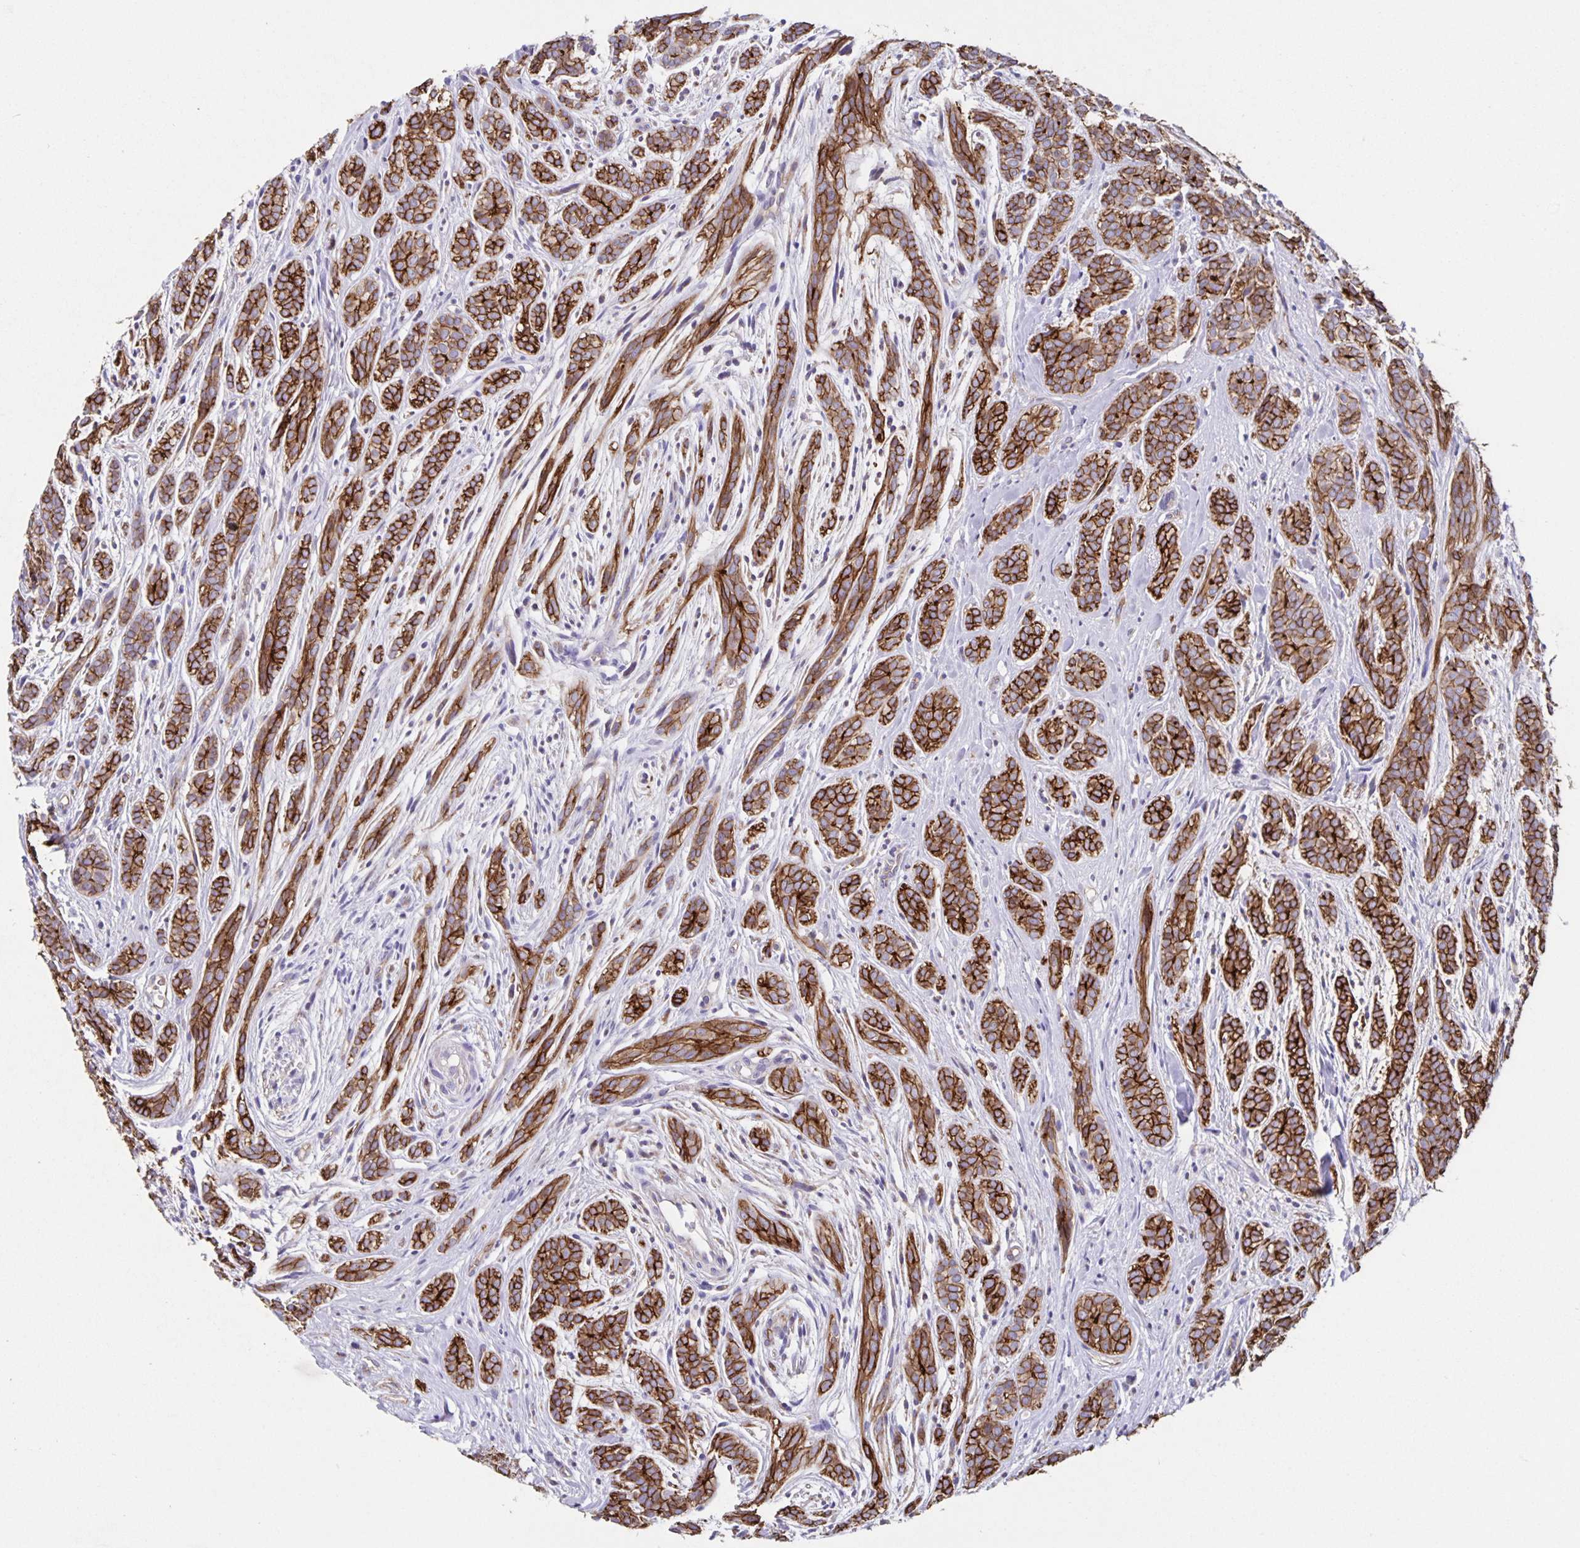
{"staining": {"intensity": "strong", "quantity": ">75%", "location": "cytoplasmic/membranous"}, "tissue": "head and neck cancer", "cell_type": "Tumor cells", "image_type": "cancer", "snomed": [{"axis": "morphology", "description": "Adenocarcinoma, NOS"}, {"axis": "topography", "description": "Head-Neck"}], "caption": "Adenocarcinoma (head and neck) was stained to show a protein in brown. There is high levels of strong cytoplasmic/membranous expression in about >75% of tumor cells.", "gene": "ITGA2", "patient": {"sex": "female", "age": 57}}